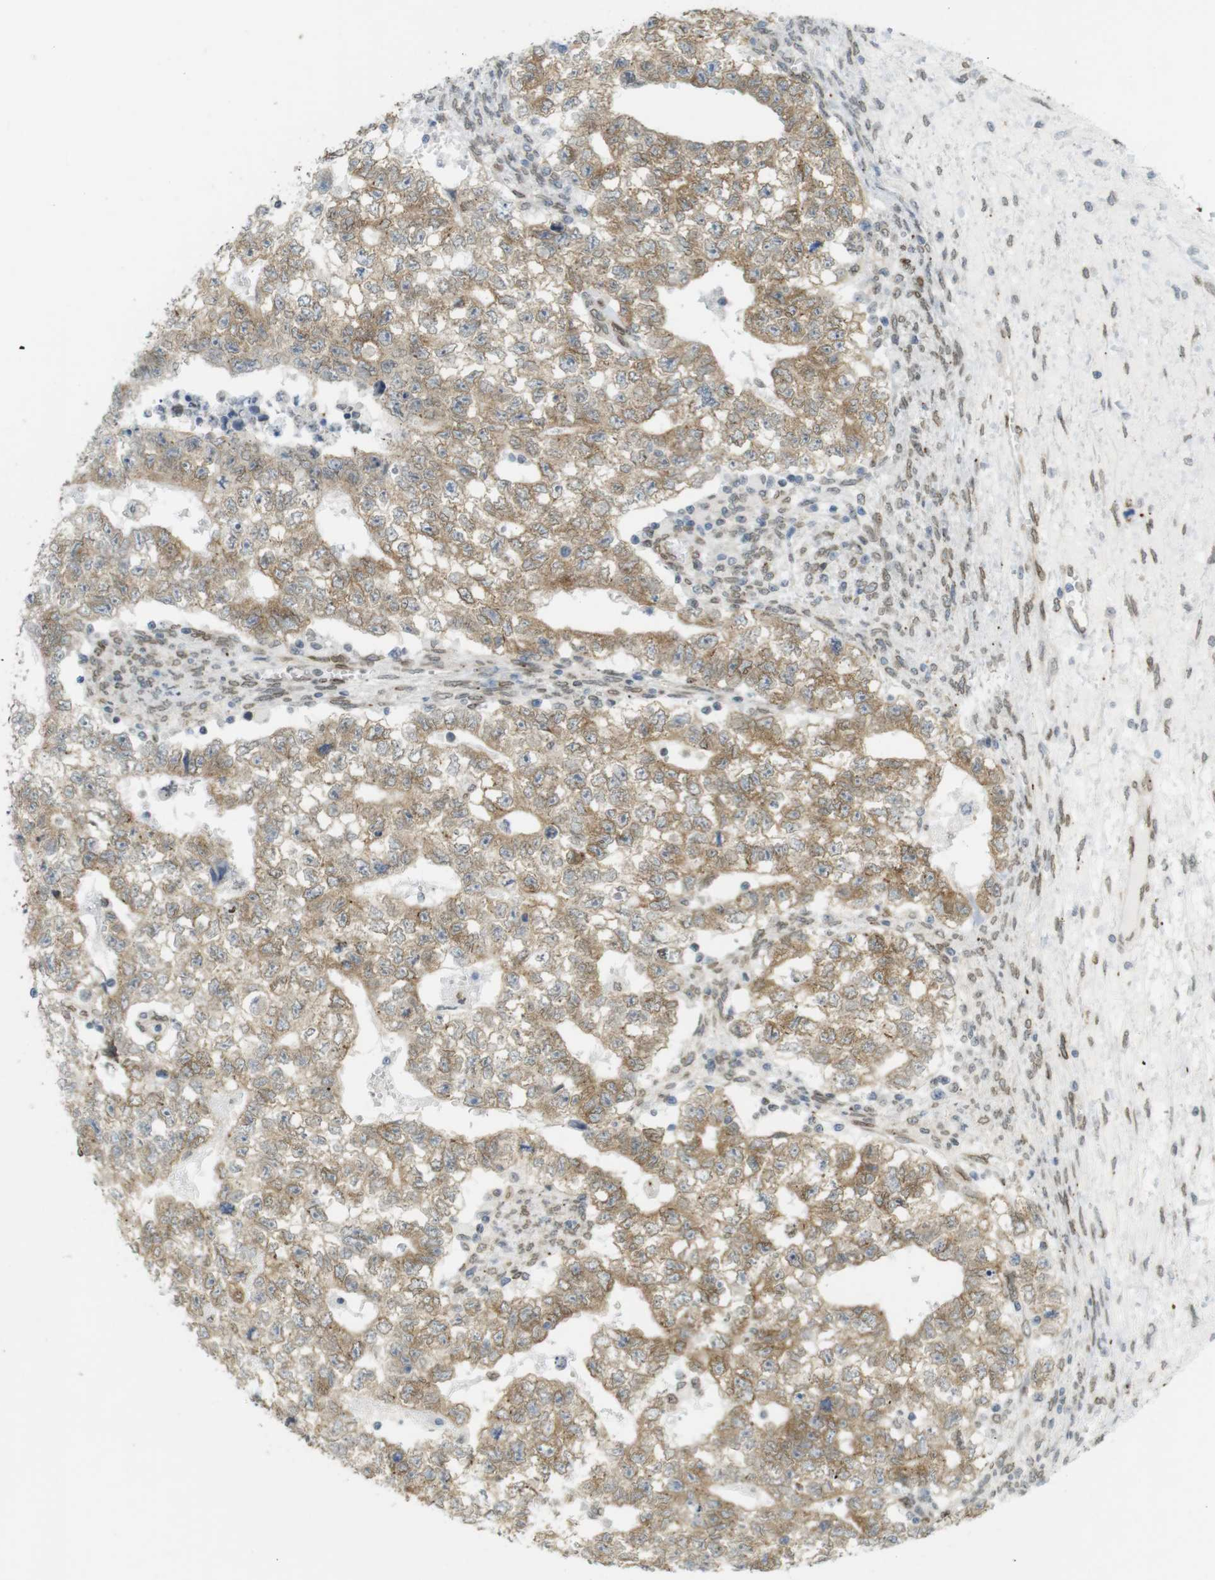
{"staining": {"intensity": "moderate", "quantity": ">75%", "location": "cytoplasmic/membranous,nuclear"}, "tissue": "testis cancer", "cell_type": "Tumor cells", "image_type": "cancer", "snomed": [{"axis": "morphology", "description": "Seminoma, NOS"}, {"axis": "morphology", "description": "Carcinoma, Embryonal, NOS"}, {"axis": "topography", "description": "Testis"}], "caption": "Human testis cancer (seminoma) stained with a brown dye exhibits moderate cytoplasmic/membranous and nuclear positive positivity in approximately >75% of tumor cells.", "gene": "ARL6IP6", "patient": {"sex": "male", "age": 38}}